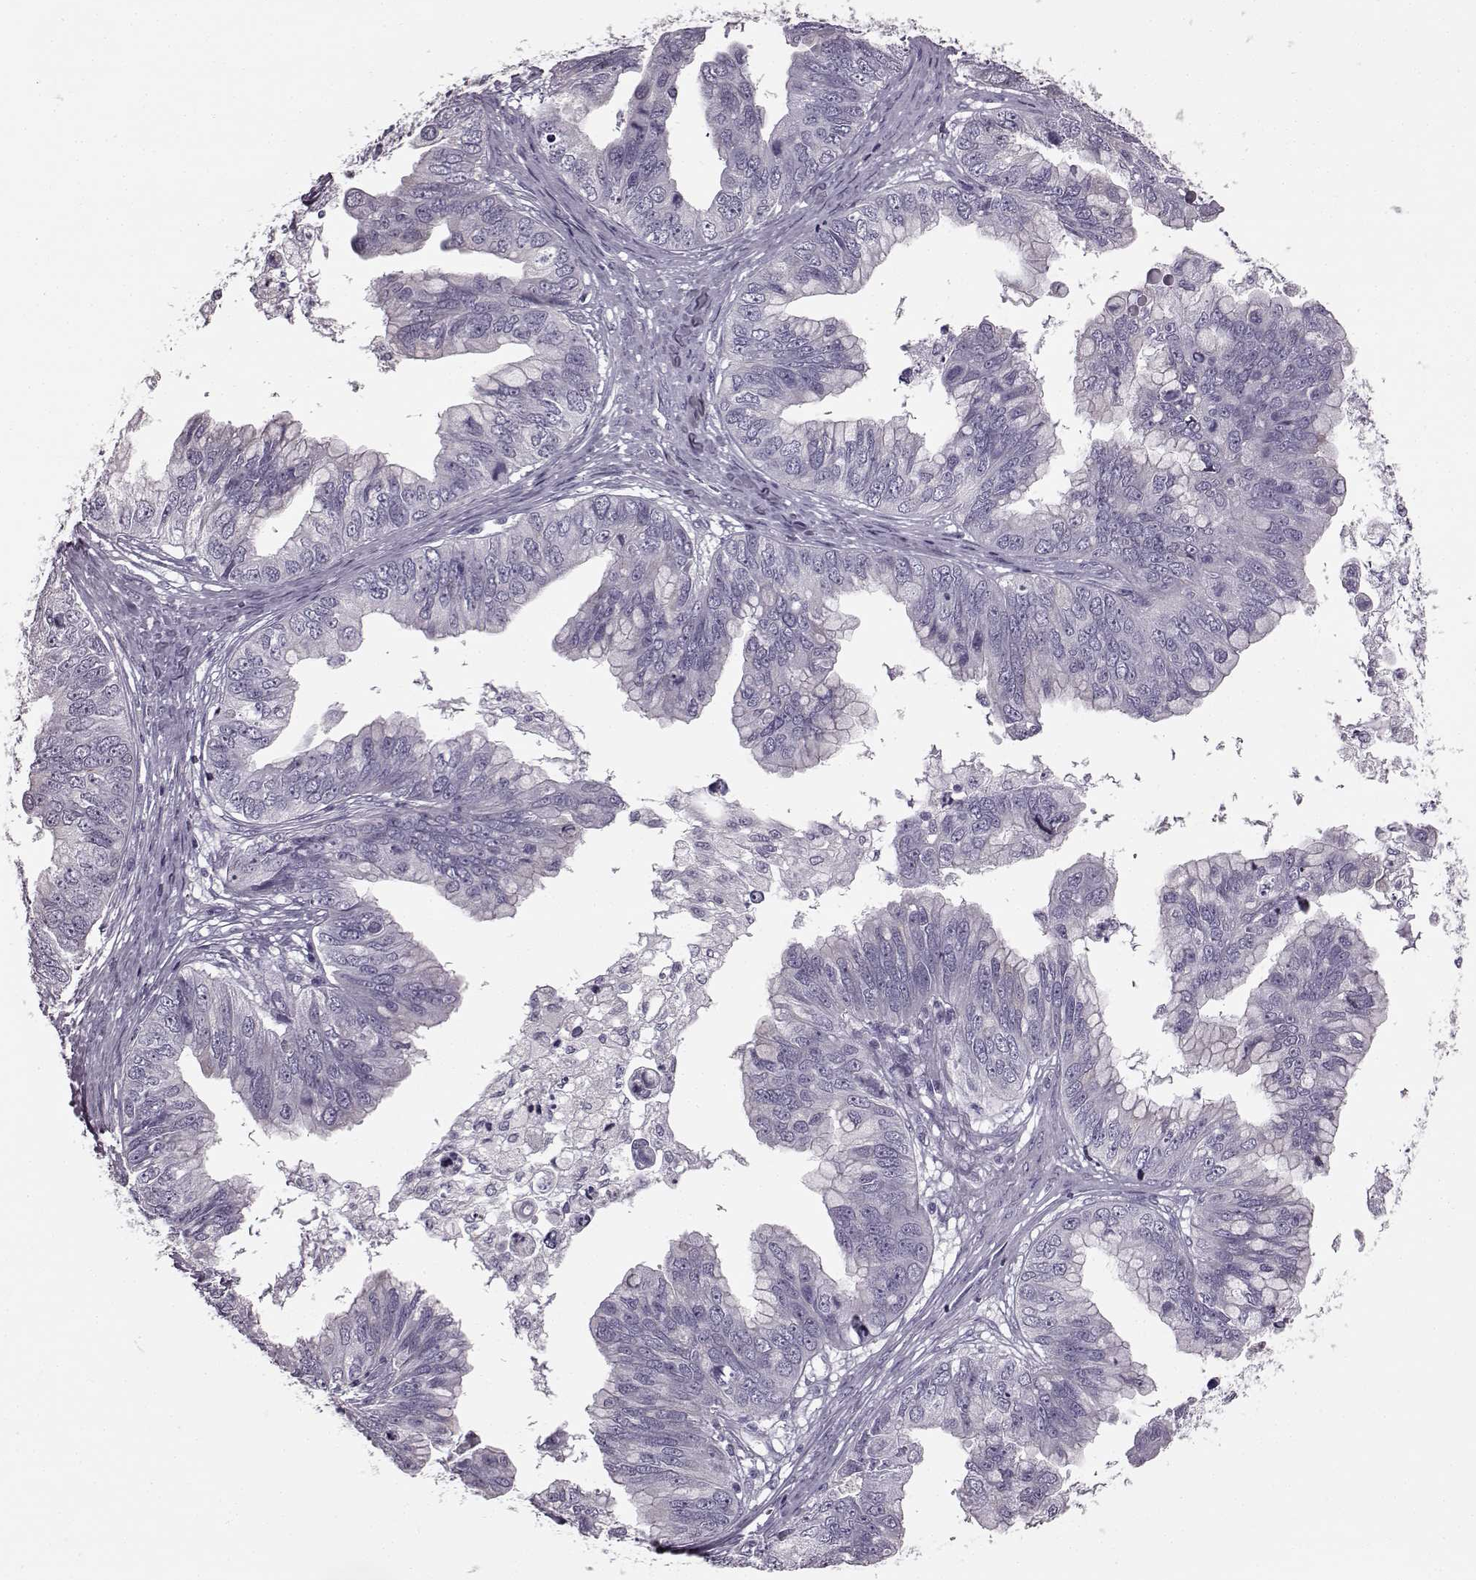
{"staining": {"intensity": "negative", "quantity": "none", "location": "none"}, "tissue": "ovarian cancer", "cell_type": "Tumor cells", "image_type": "cancer", "snomed": [{"axis": "morphology", "description": "Cystadenocarcinoma, mucinous, NOS"}, {"axis": "topography", "description": "Ovary"}], "caption": "There is no significant expression in tumor cells of ovarian cancer (mucinous cystadenocarcinoma). (DAB IHC, high magnification).", "gene": "JSRP1", "patient": {"sex": "female", "age": 76}}